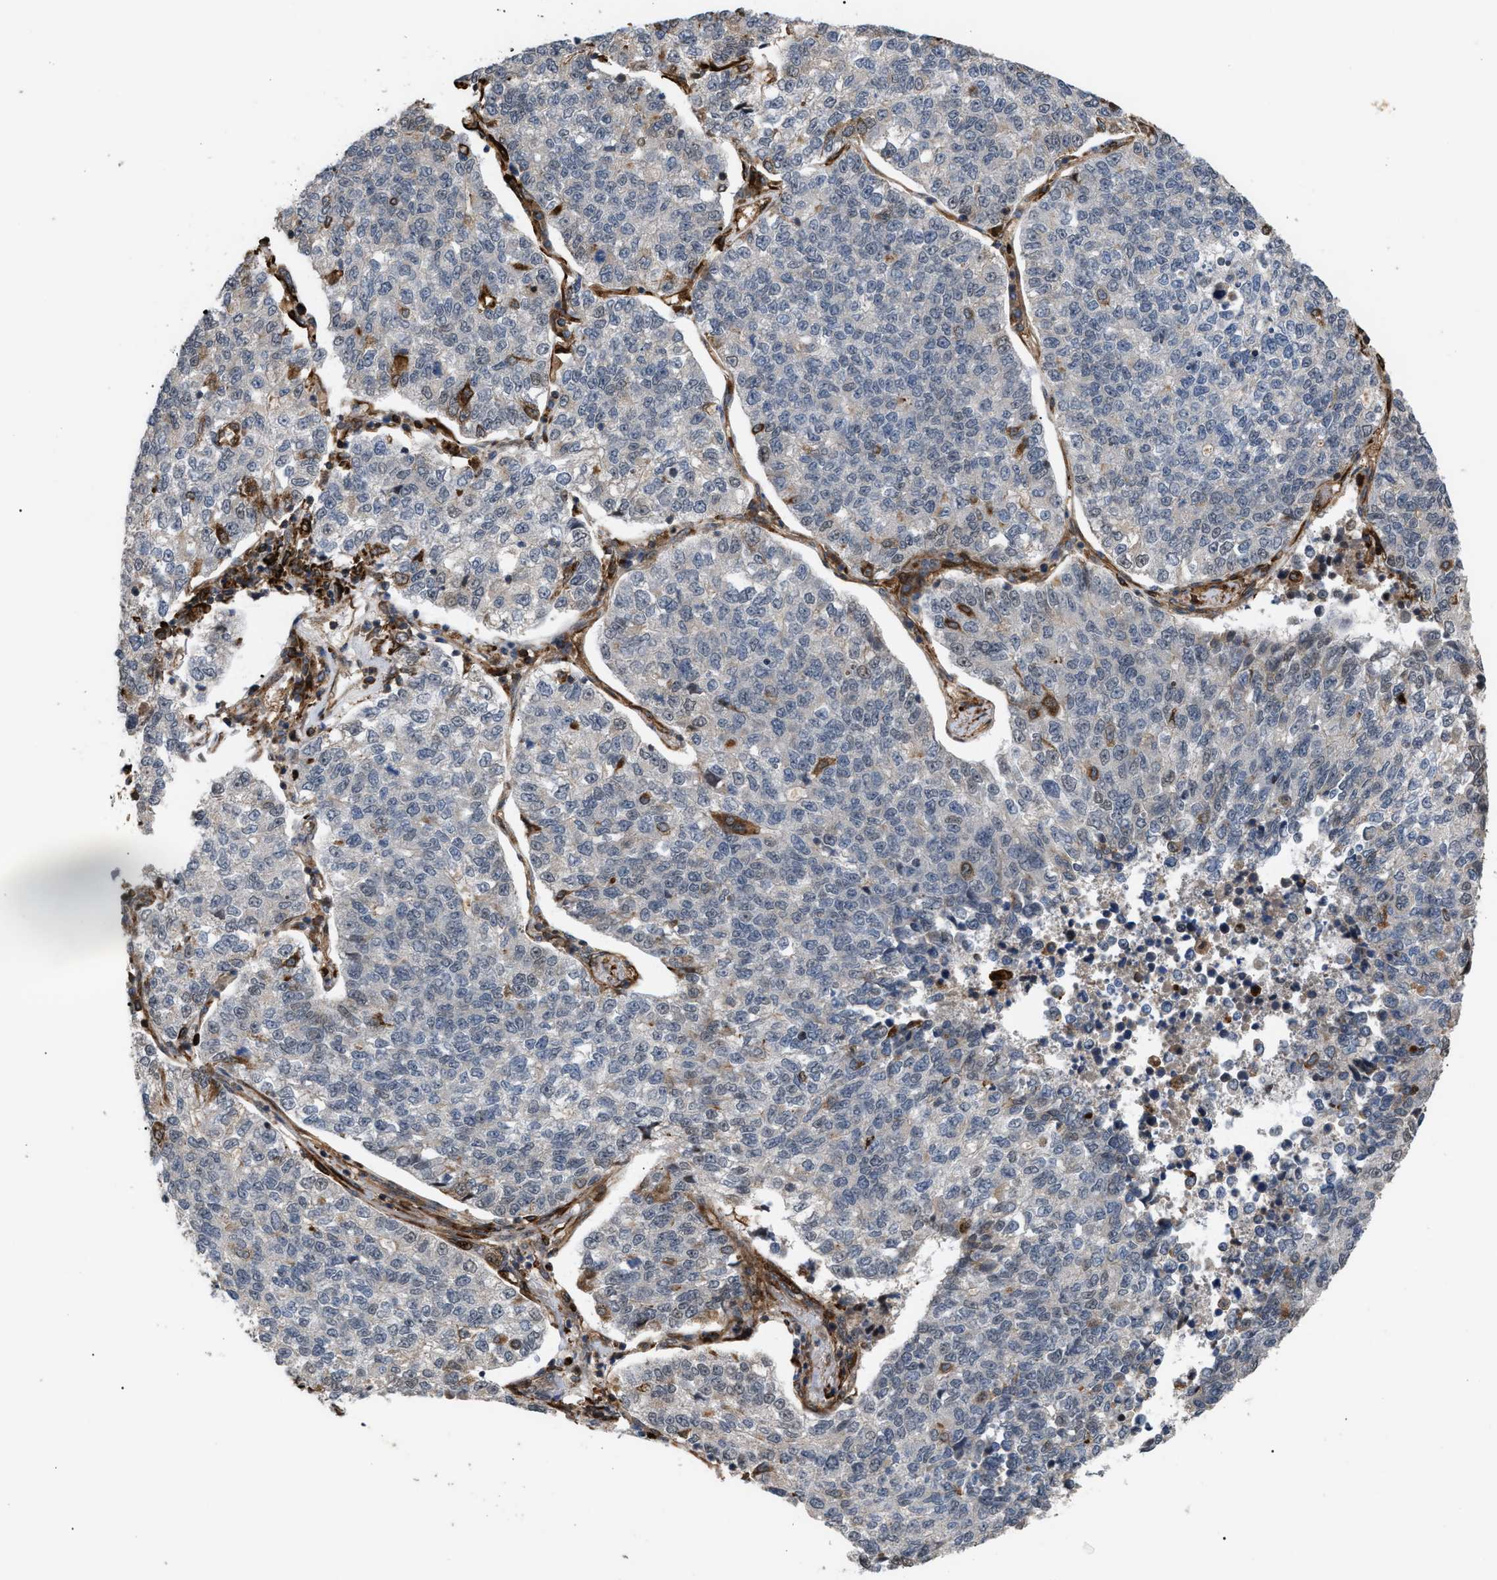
{"staining": {"intensity": "moderate", "quantity": "<25%", "location": "cytoplasmic/membranous"}, "tissue": "lung cancer", "cell_type": "Tumor cells", "image_type": "cancer", "snomed": [{"axis": "morphology", "description": "Adenocarcinoma, NOS"}, {"axis": "topography", "description": "Lung"}], "caption": "The immunohistochemical stain shows moderate cytoplasmic/membranous positivity in tumor cells of adenocarcinoma (lung) tissue. The staining was performed using DAB to visualize the protein expression in brown, while the nuclei were stained in blue with hematoxylin (Magnification: 20x).", "gene": "GCC1", "patient": {"sex": "male", "age": 49}}